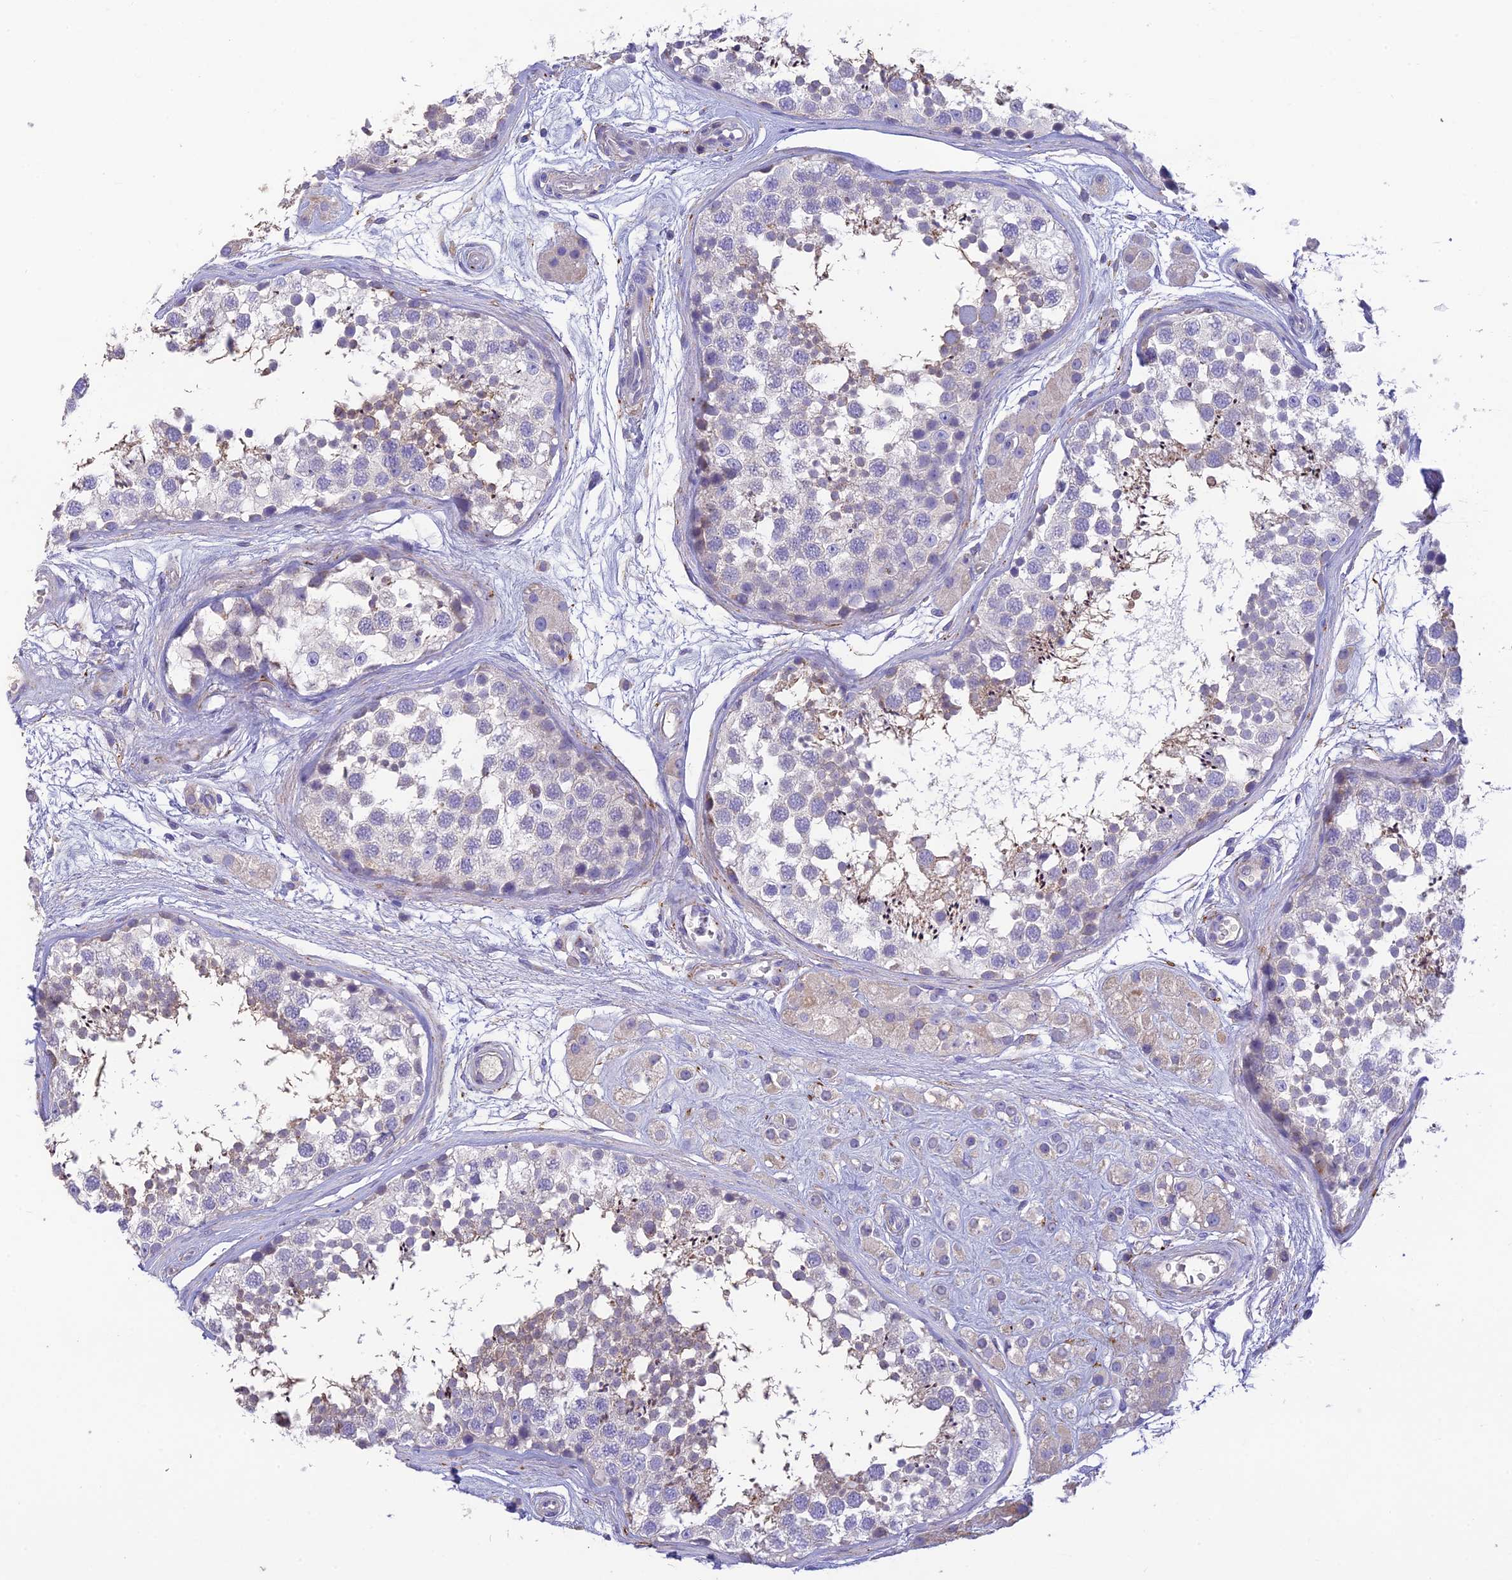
{"staining": {"intensity": "weak", "quantity": "<25%", "location": "cytoplasmic/membranous"}, "tissue": "testis", "cell_type": "Cells in seminiferous ducts", "image_type": "normal", "snomed": [{"axis": "morphology", "description": "Normal tissue, NOS"}, {"axis": "topography", "description": "Testis"}], "caption": "The histopathology image shows no significant staining in cells in seminiferous ducts of testis.", "gene": "HSD17B2", "patient": {"sex": "male", "age": 56}}